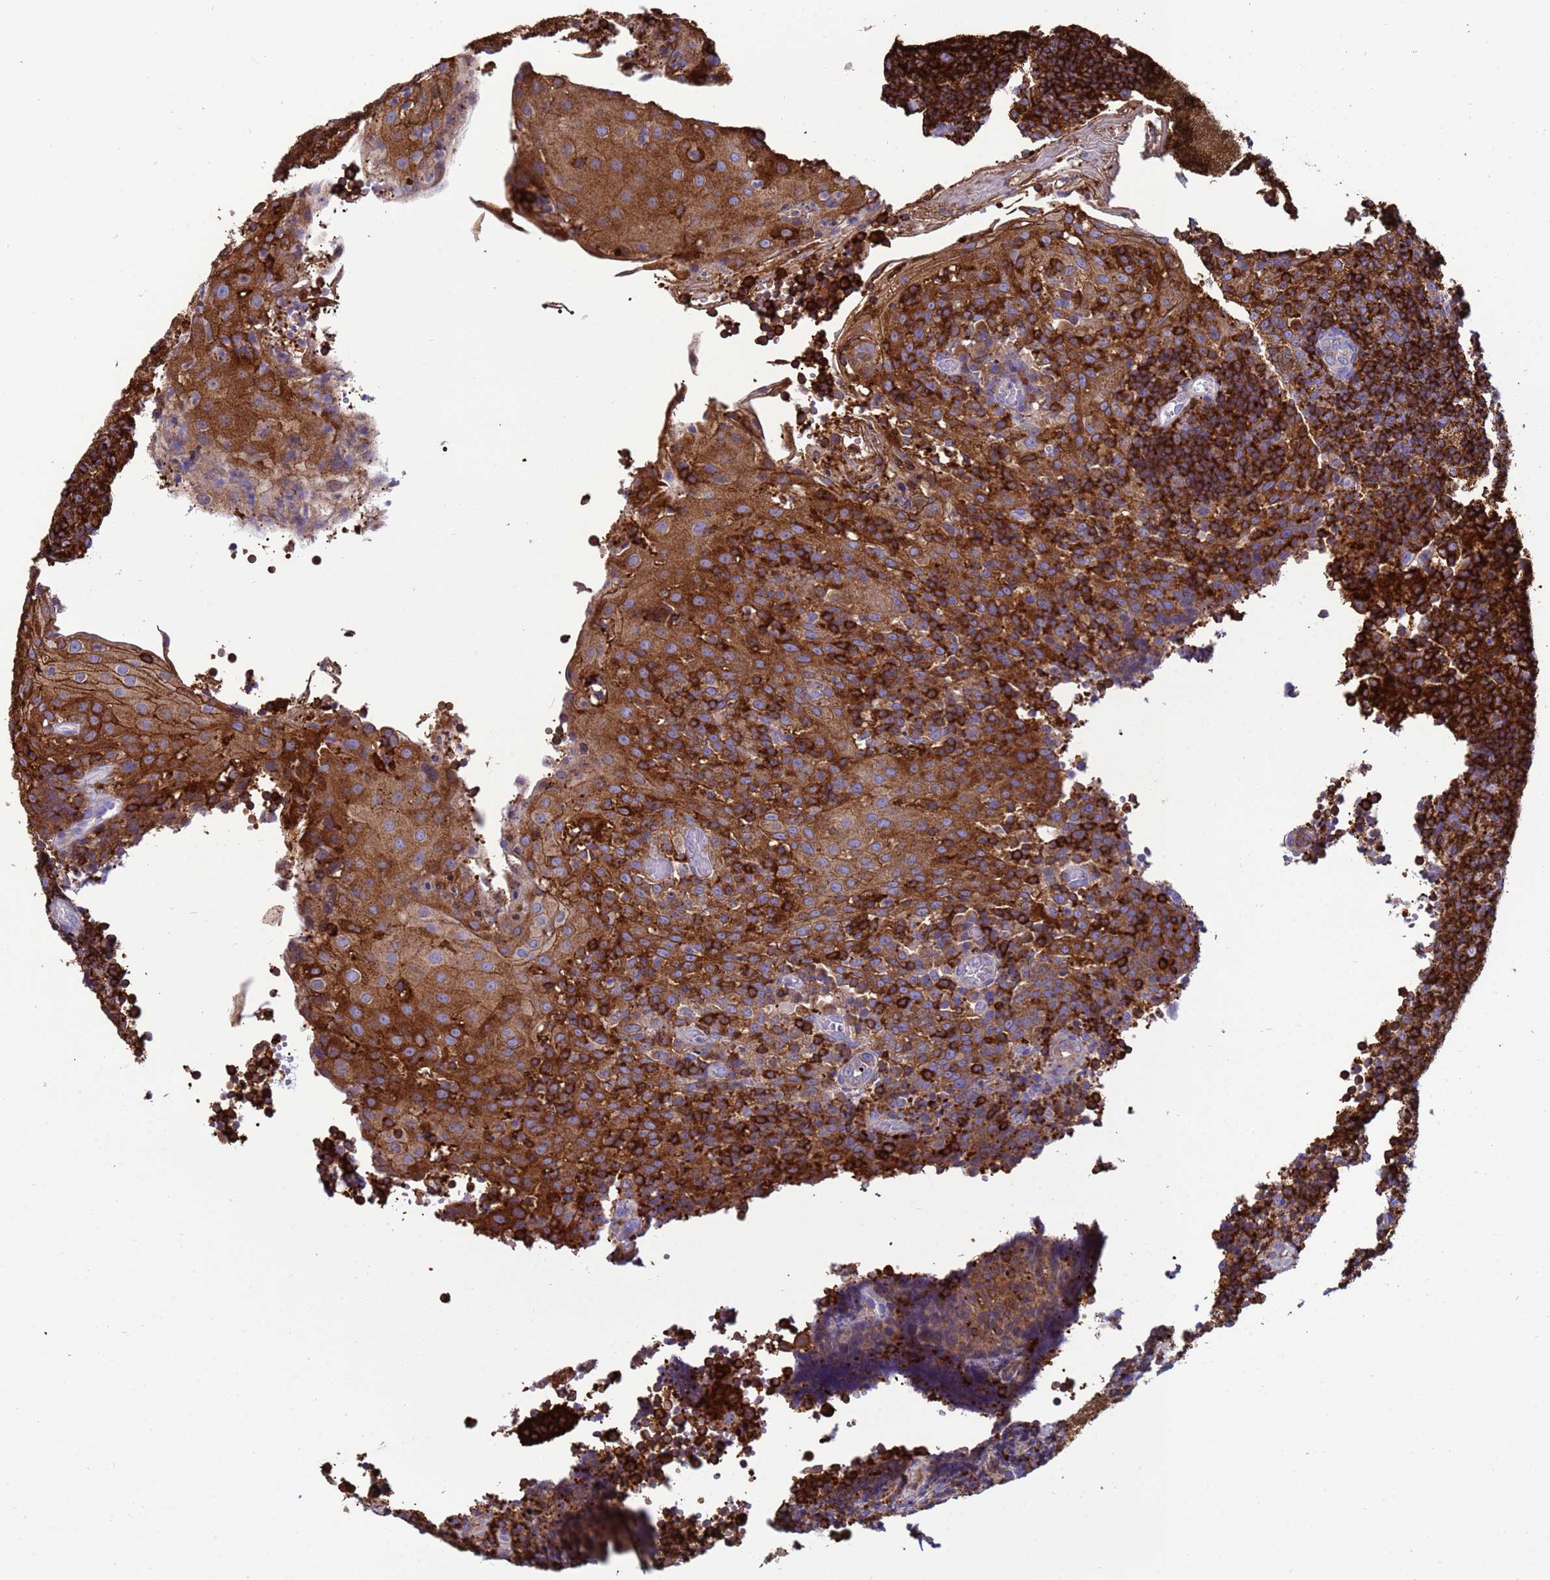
{"staining": {"intensity": "strong", "quantity": ">75%", "location": "cytoplasmic/membranous"}, "tissue": "tonsil", "cell_type": "Germinal center cells", "image_type": "normal", "snomed": [{"axis": "morphology", "description": "Normal tissue, NOS"}, {"axis": "topography", "description": "Tonsil"}], "caption": "This histopathology image reveals benign tonsil stained with immunohistochemistry (IHC) to label a protein in brown. The cytoplasmic/membranous of germinal center cells show strong positivity for the protein. Nuclei are counter-stained blue.", "gene": "EZR", "patient": {"sex": "female", "age": 19}}